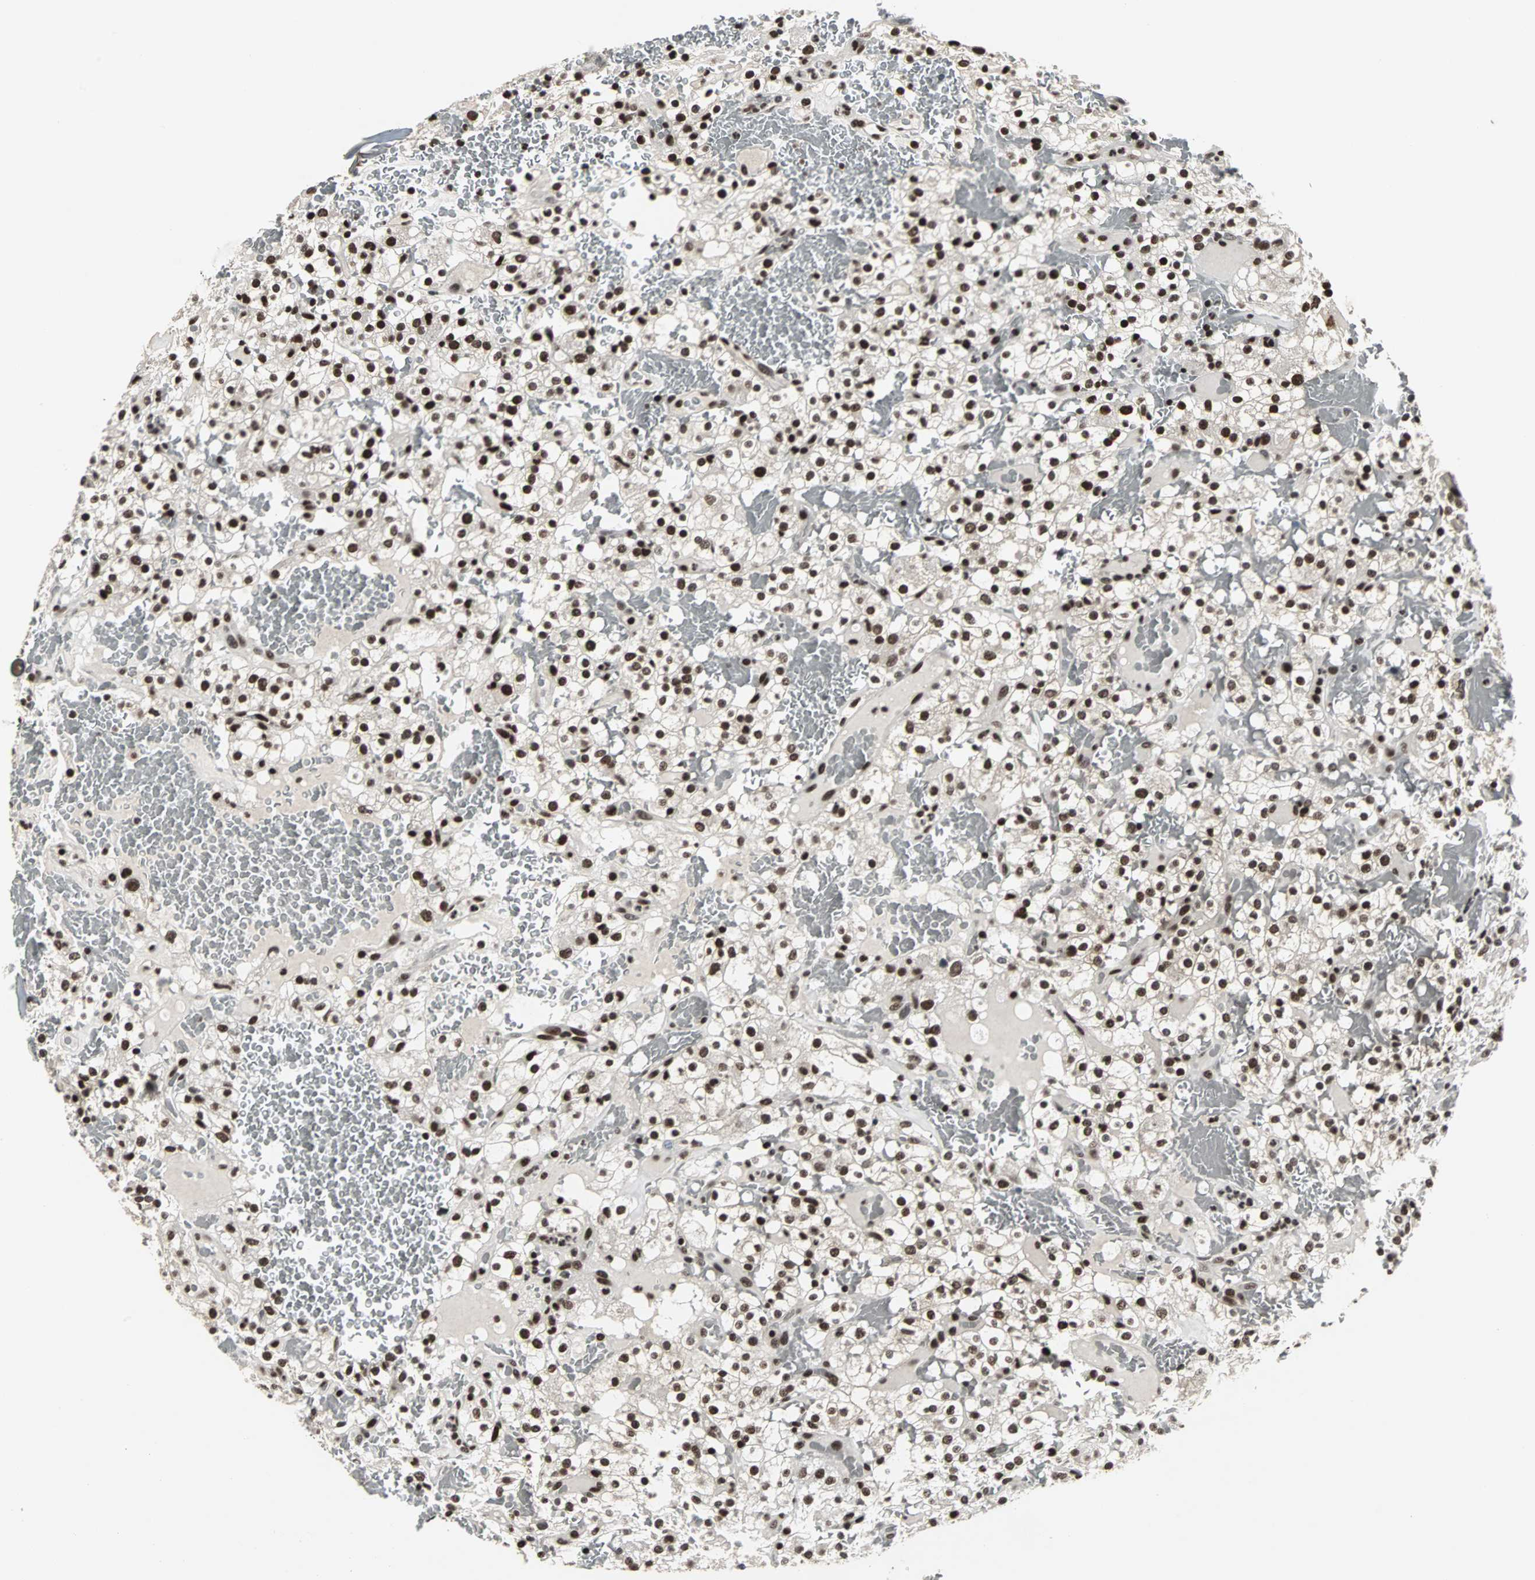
{"staining": {"intensity": "strong", "quantity": ">75%", "location": "nuclear"}, "tissue": "renal cancer", "cell_type": "Tumor cells", "image_type": "cancer", "snomed": [{"axis": "morphology", "description": "Normal tissue, NOS"}, {"axis": "morphology", "description": "Adenocarcinoma, NOS"}, {"axis": "topography", "description": "Kidney"}], "caption": "Protein analysis of renal cancer (adenocarcinoma) tissue shows strong nuclear expression in approximately >75% of tumor cells. Ihc stains the protein in brown and the nuclei are stained blue.", "gene": "PNKP", "patient": {"sex": "female", "age": 72}}